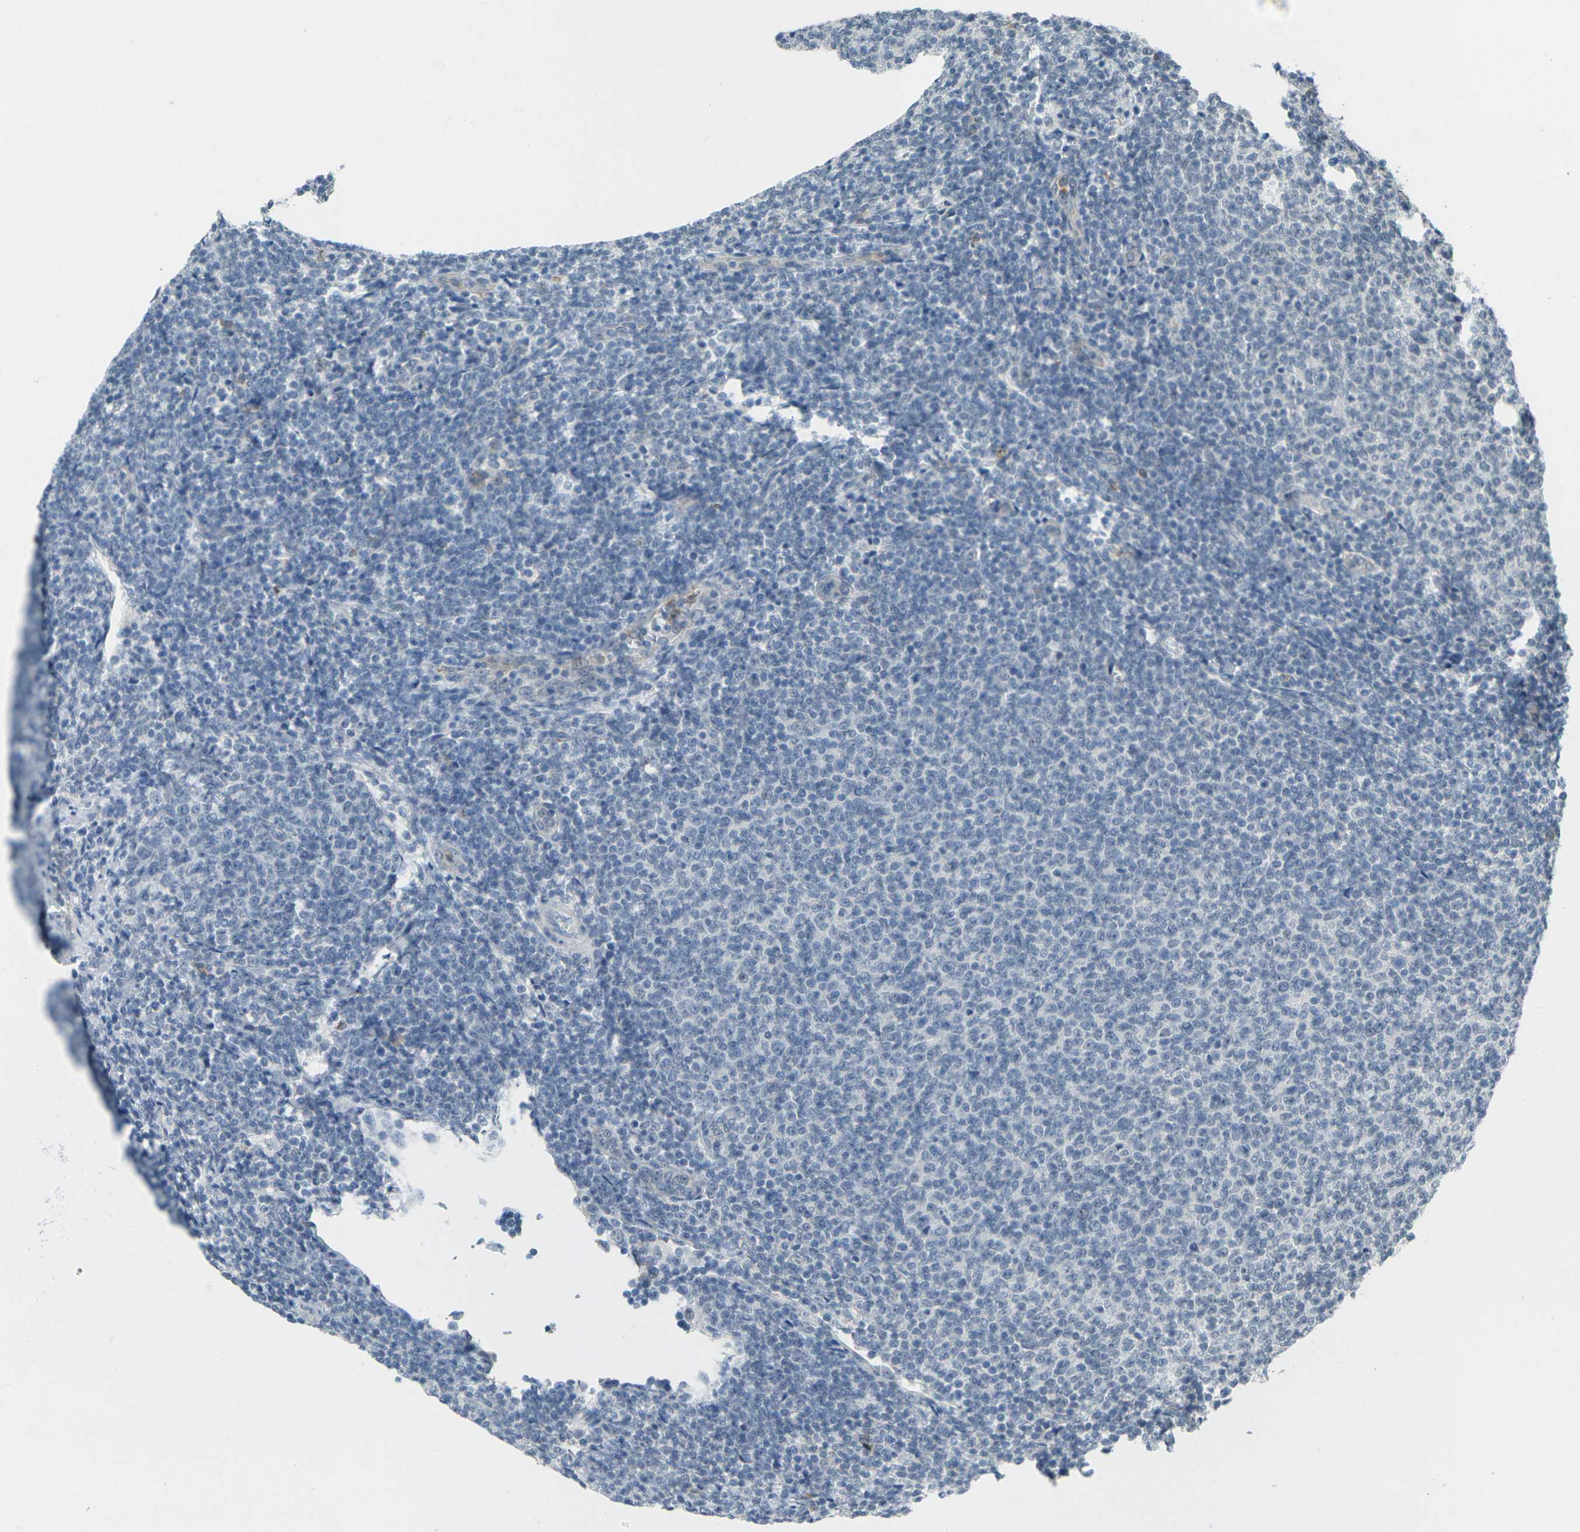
{"staining": {"intensity": "negative", "quantity": "none", "location": "none"}, "tissue": "lymphoma", "cell_type": "Tumor cells", "image_type": "cancer", "snomed": [{"axis": "morphology", "description": "Malignant lymphoma, non-Hodgkin's type, Low grade"}, {"axis": "topography", "description": "Lymph node"}], "caption": "Low-grade malignant lymphoma, non-Hodgkin's type was stained to show a protein in brown. There is no significant expression in tumor cells.", "gene": "SPTBN2", "patient": {"sex": "male", "age": 66}}